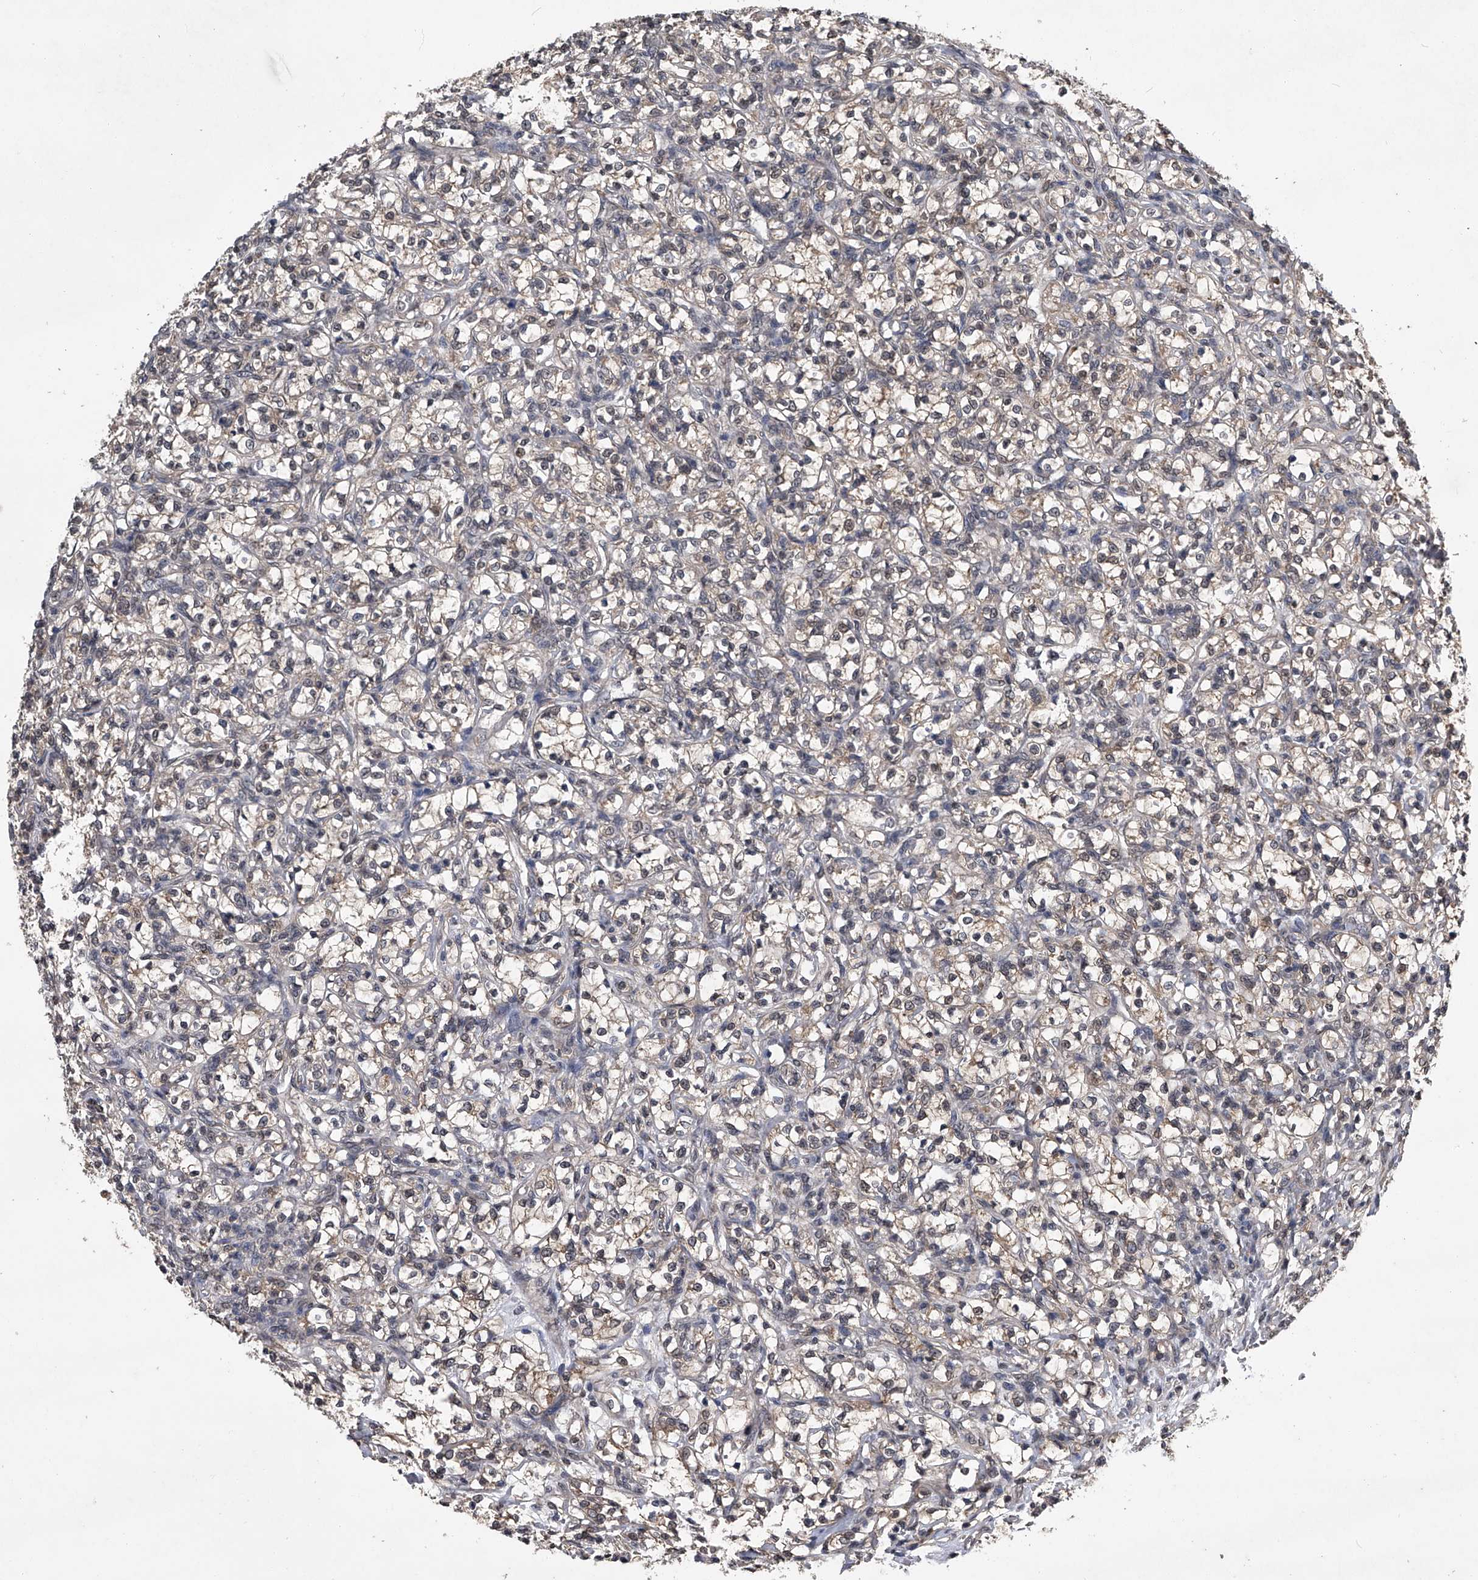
{"staining": {"intensity": "weak", "quantity": "25%-75%", "location": "cytoplasmic/membranous"}, "tissue": "renal cancer", "cell_type": "Tumor cells", "image_type": "cancer", "snomed": [{"axis": "morphology", "description": "Adenocarcinoma, NOS"}, {"axis": "topography", "description": "Kidney"}], "caption": "DAB immunohistochemical staining of renal cancer (adenocarcinoma) exhibits weak cytoplasmic/membranous protein staining in approximately 25%-75% of tumor cells.", "gene": "TSNAX", "patient": {"sex": "female", "age": 69}}